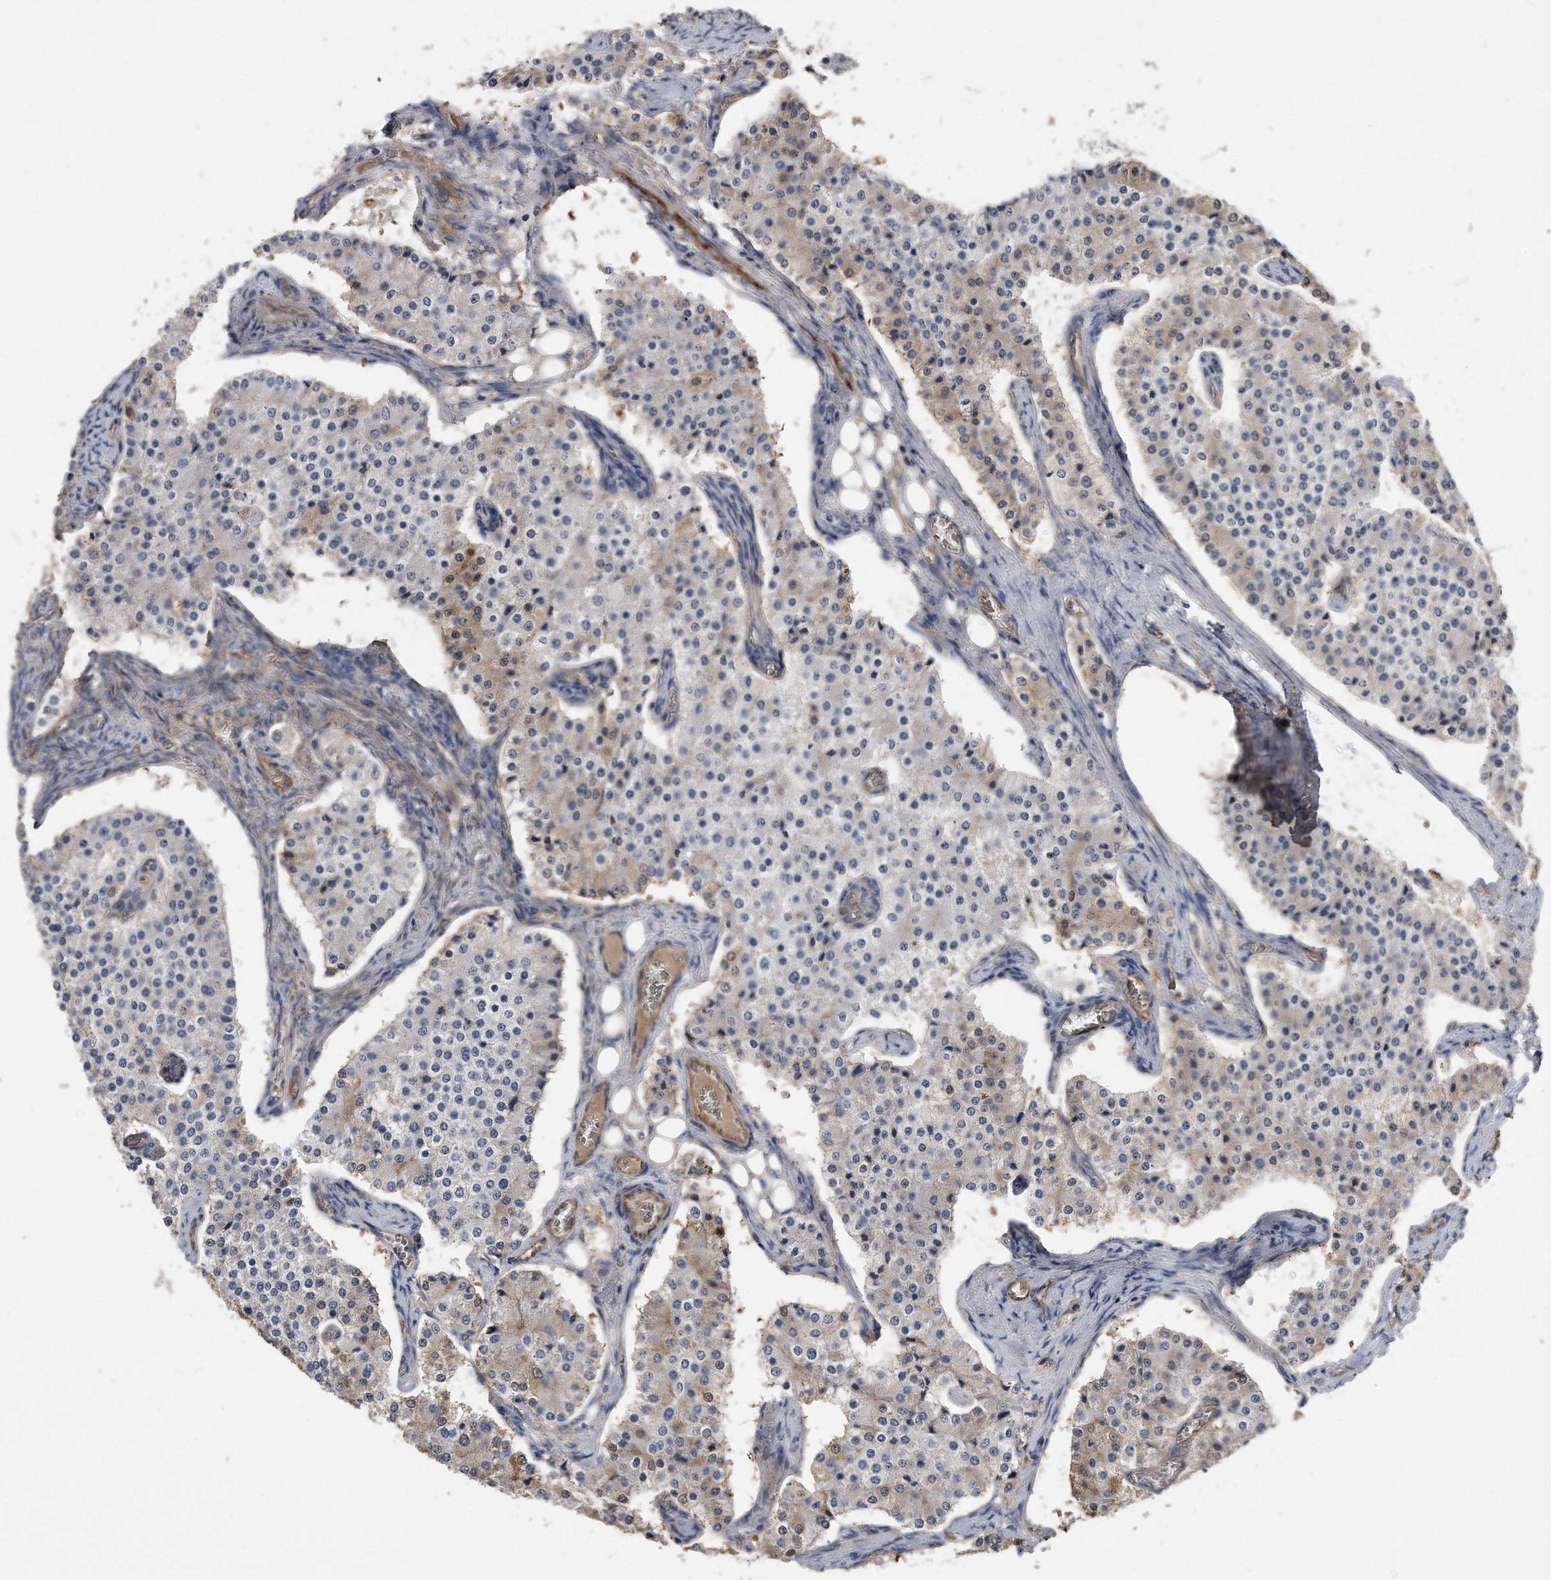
{"staining": {"intensity": "weak", "quantity": "<25%", "location": "cytoplasmic/membranous"}, "tissue": "carcinoid", "cell_type": "Tumor cells", "image_type": "cancer", "snomed": [{"axis": "morphology", "description": "Carcinoid, malignant, NOS"}, {"axis": "topography", "description": "Colon"}], "caption": "This micrograph is of carcinoid (malignant) stained with immunohistochemistry to label a protein in brown with the nuclei are counter-stained blue. There is no positivity in tumor cells. (Brightfield microscopy of DAB (3,3'-diaminobenzidine) immunohistochemistry (IHC) at high magnification).", "gene": "GPC1", "patient": {"sex": "female", "age": 52}}